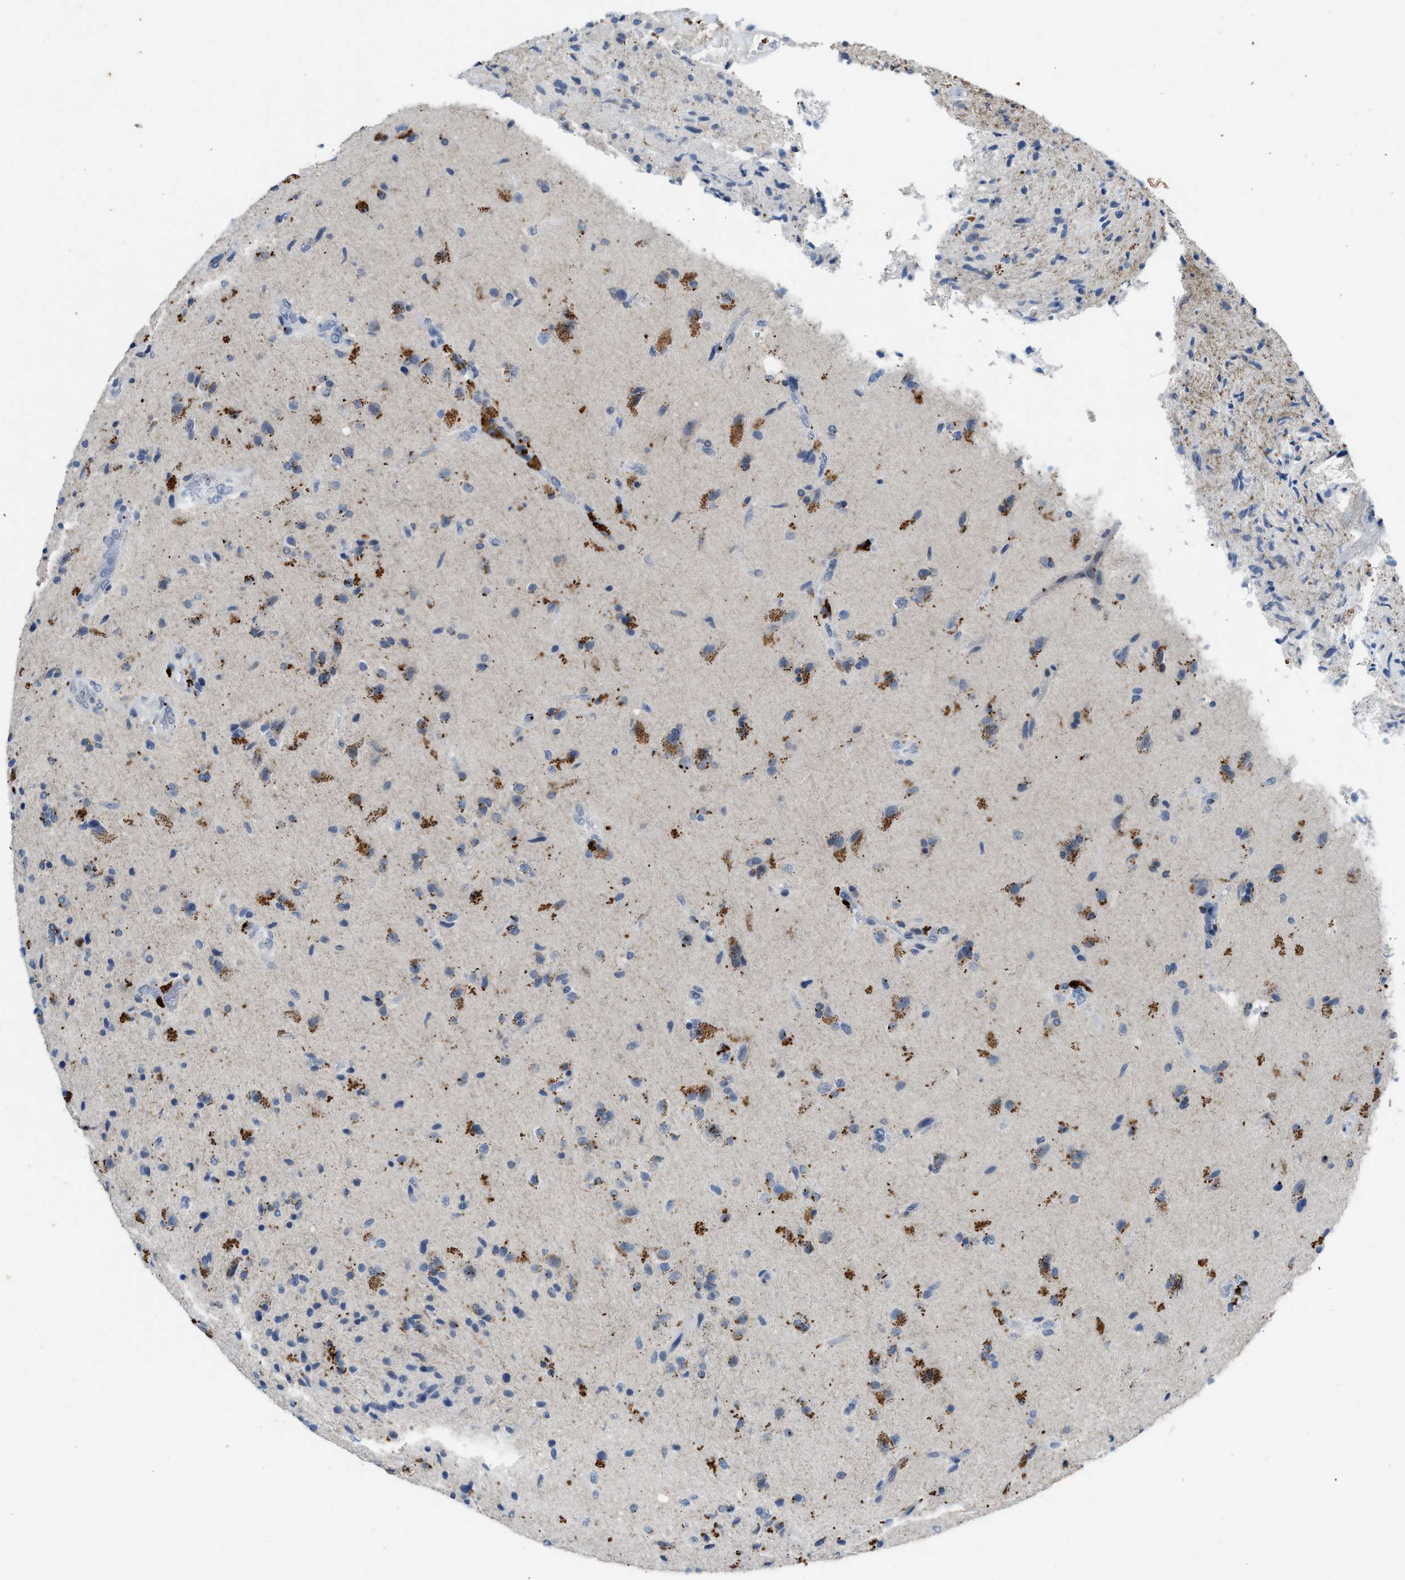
{"staining": {"intensity": "moderate", "quantity": "25%-75%", "location": "cytoplasmic/membranous"}, "tissue": "glioma", "cell_type": "Tumor cells", "image_type": "cancer", "snomed": [{"axis": "morphology", "description": "Glioma, malignant, High grade"}, {"axis": "topography", "description": "Brain"}], "caption": "DAB immunohistochemical staining of human glioma demonstrates moderate cytoplasmic/membranous protein staining in about 25%-75% of tumor cells.", "gene": "SLC5A5", "patient": {"sex": "male", "age": 72}}